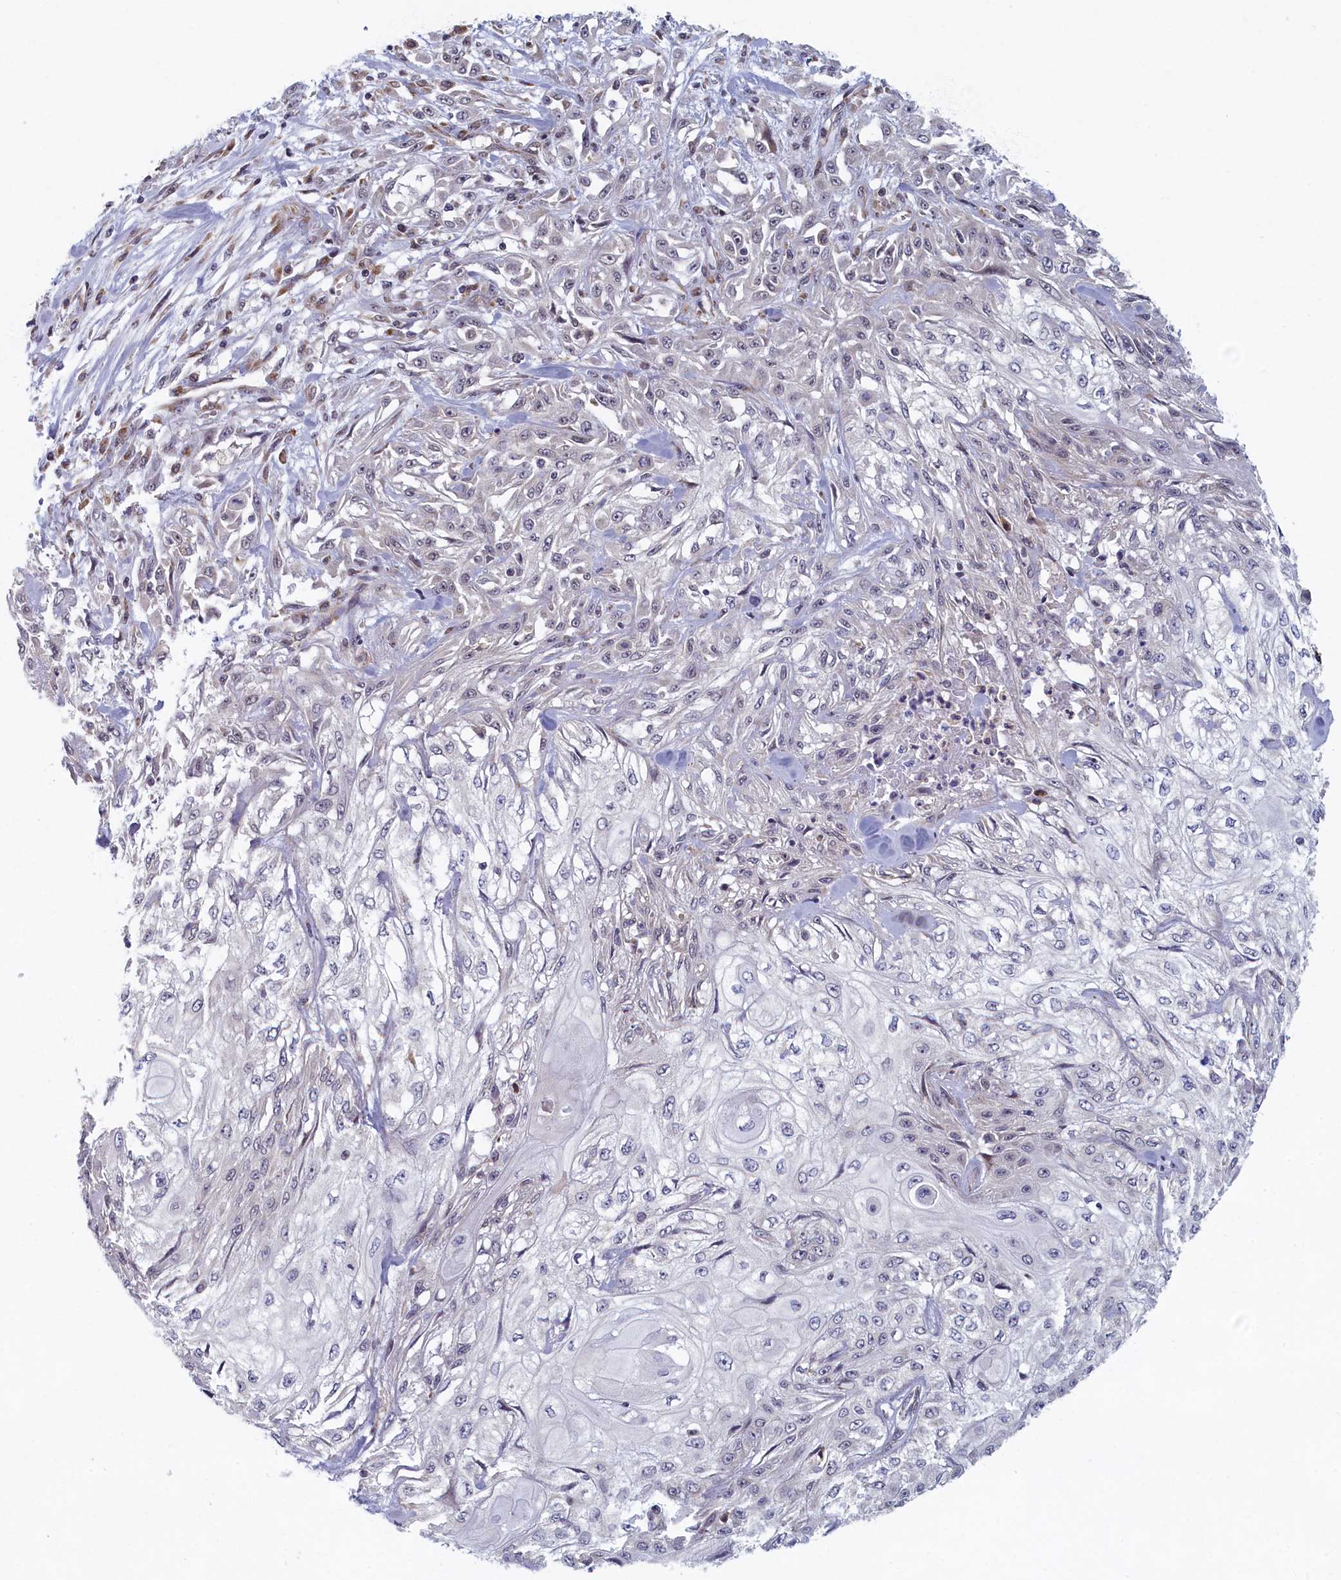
{"staining": {"intensity": "negative", "quantity": "none", "location": "none"}, "tissue": "skin cancer", "cell_type": "Tumor cells", "image_type": "cancer", "snomed": [{"axis": "morphology", "description": "Squamous cell carcinoma, NOS"}, {"axis": "morphology", "description": "Squamous cell carcinoma, metastatic, NOS"}, {"axis": "topography", "description": "Skin"}, {"axis": "topography", "description": "Lymph node"}], "caption": "The micrograph exhibits no staining of tumor cells in metastatic squamous cell carcinoma (skin).", "gene": "DNAJC17", "patient": {"sex": "male", "age": 75}}